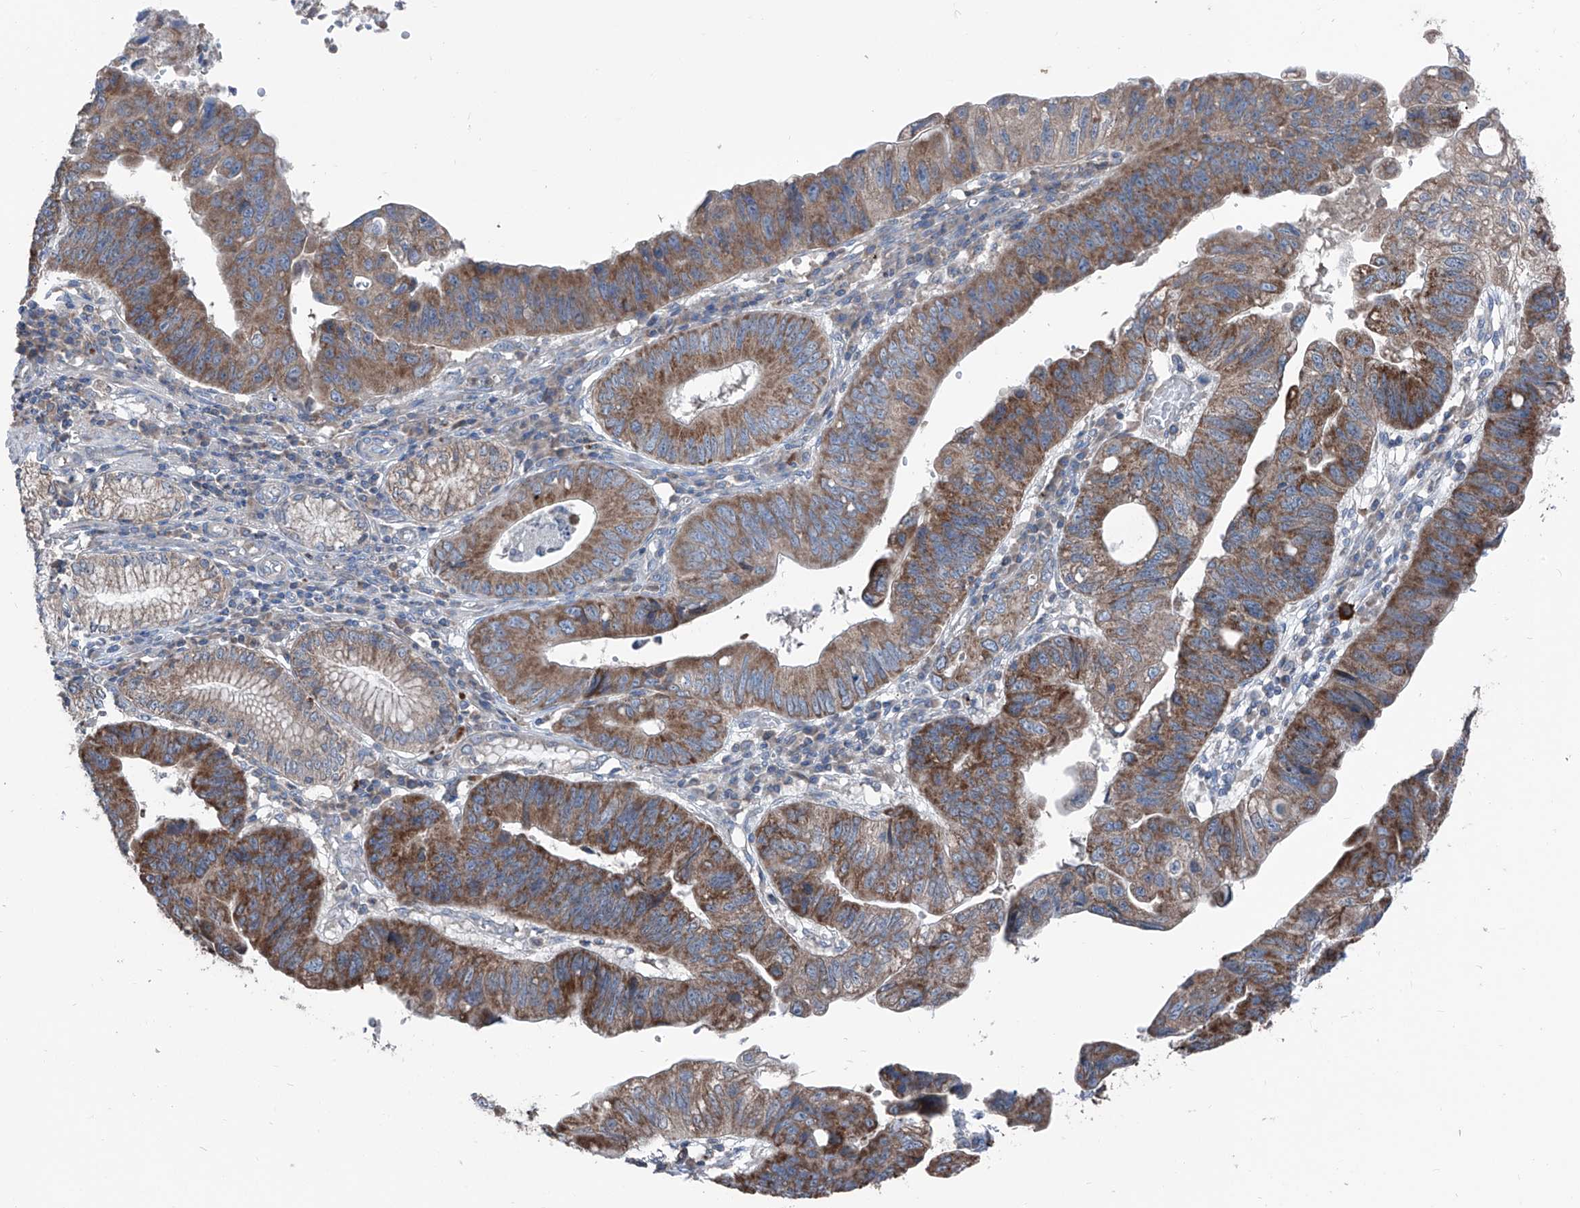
{"staining": {"intensity": "strong", "quantity": ">75%", "location": "cytoplasmic/membranous"}, "tissue": "stomach cancer", "cell_type": "Tumor cells", "image_type": "cancer", "snomed": [{"axis": "morphology", "description": "Adenocarcinoma, NOS"}, {"axis": "topography", "description": "Stomach"}], "caption": "Immunohistochemical staining of adenocarcinoma (stomach) reveals high levels of strong cytoplasmic/membranous staining in about >75% of tumor cells.", "gene": "GPAT3", "patient": {"sex": "male", "age": 59}}